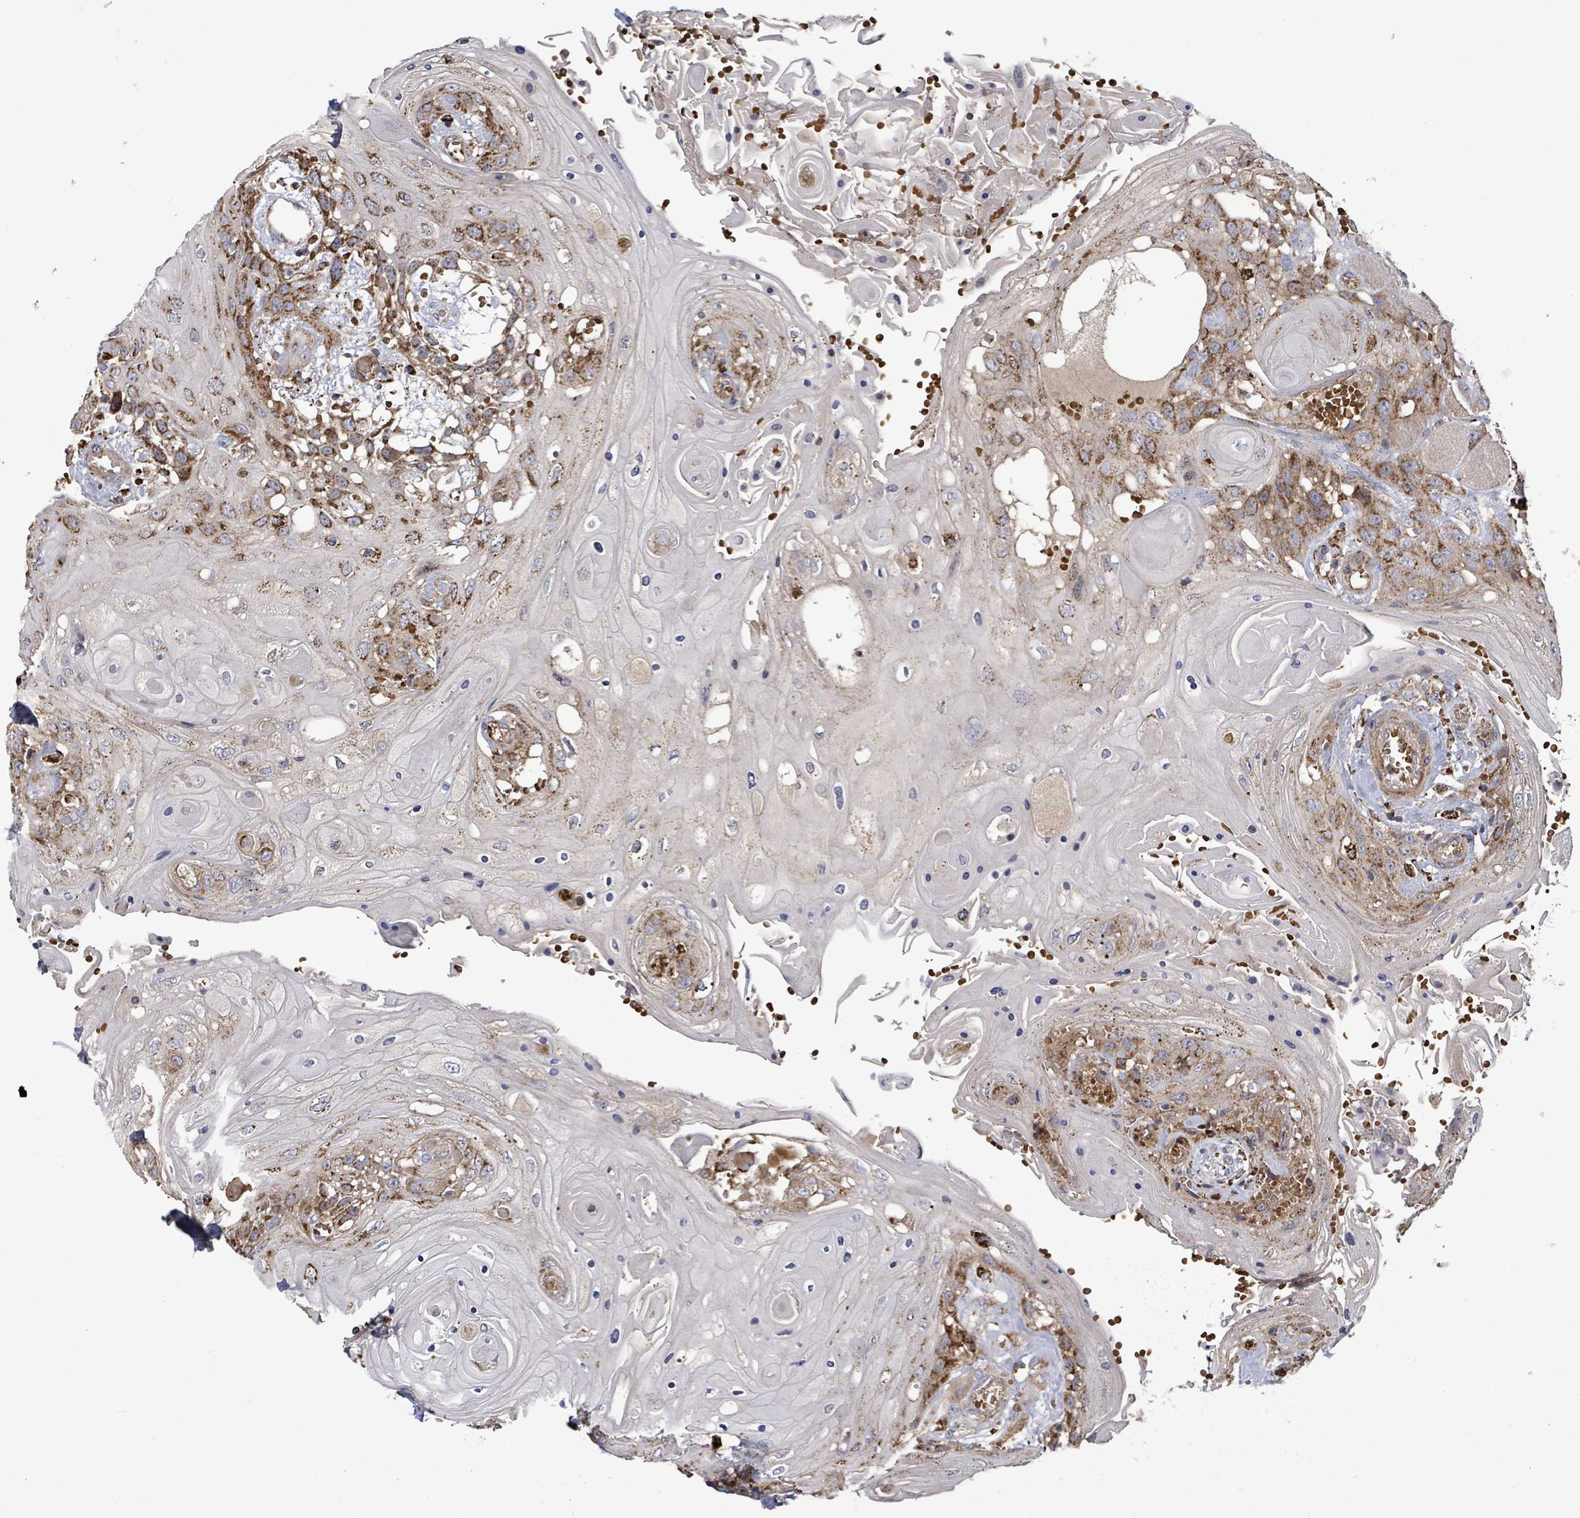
{"staining": {"intensity": "strong", "quantity": "<25%", "location": "cytoplasmic/membranous"}, "tissue": "head and neck cancer", "cell_type": "Tumor cells", "image_type": "cancer", "snomed": [{"axis": "morphology", "description": "Squamous cell carcinoma, NOS"}, {"axis": "topography", "description": "Head-Neck"}], "caption": "Immunohistochemical staining of human squamous cell carcinoma (head and neck) displays medium levels of strong cytoplasmic/membranous protein expression in about <25% of tumor cells.", "gene": "MTMR12", "patient": {"sex": "female", "age": 43}}